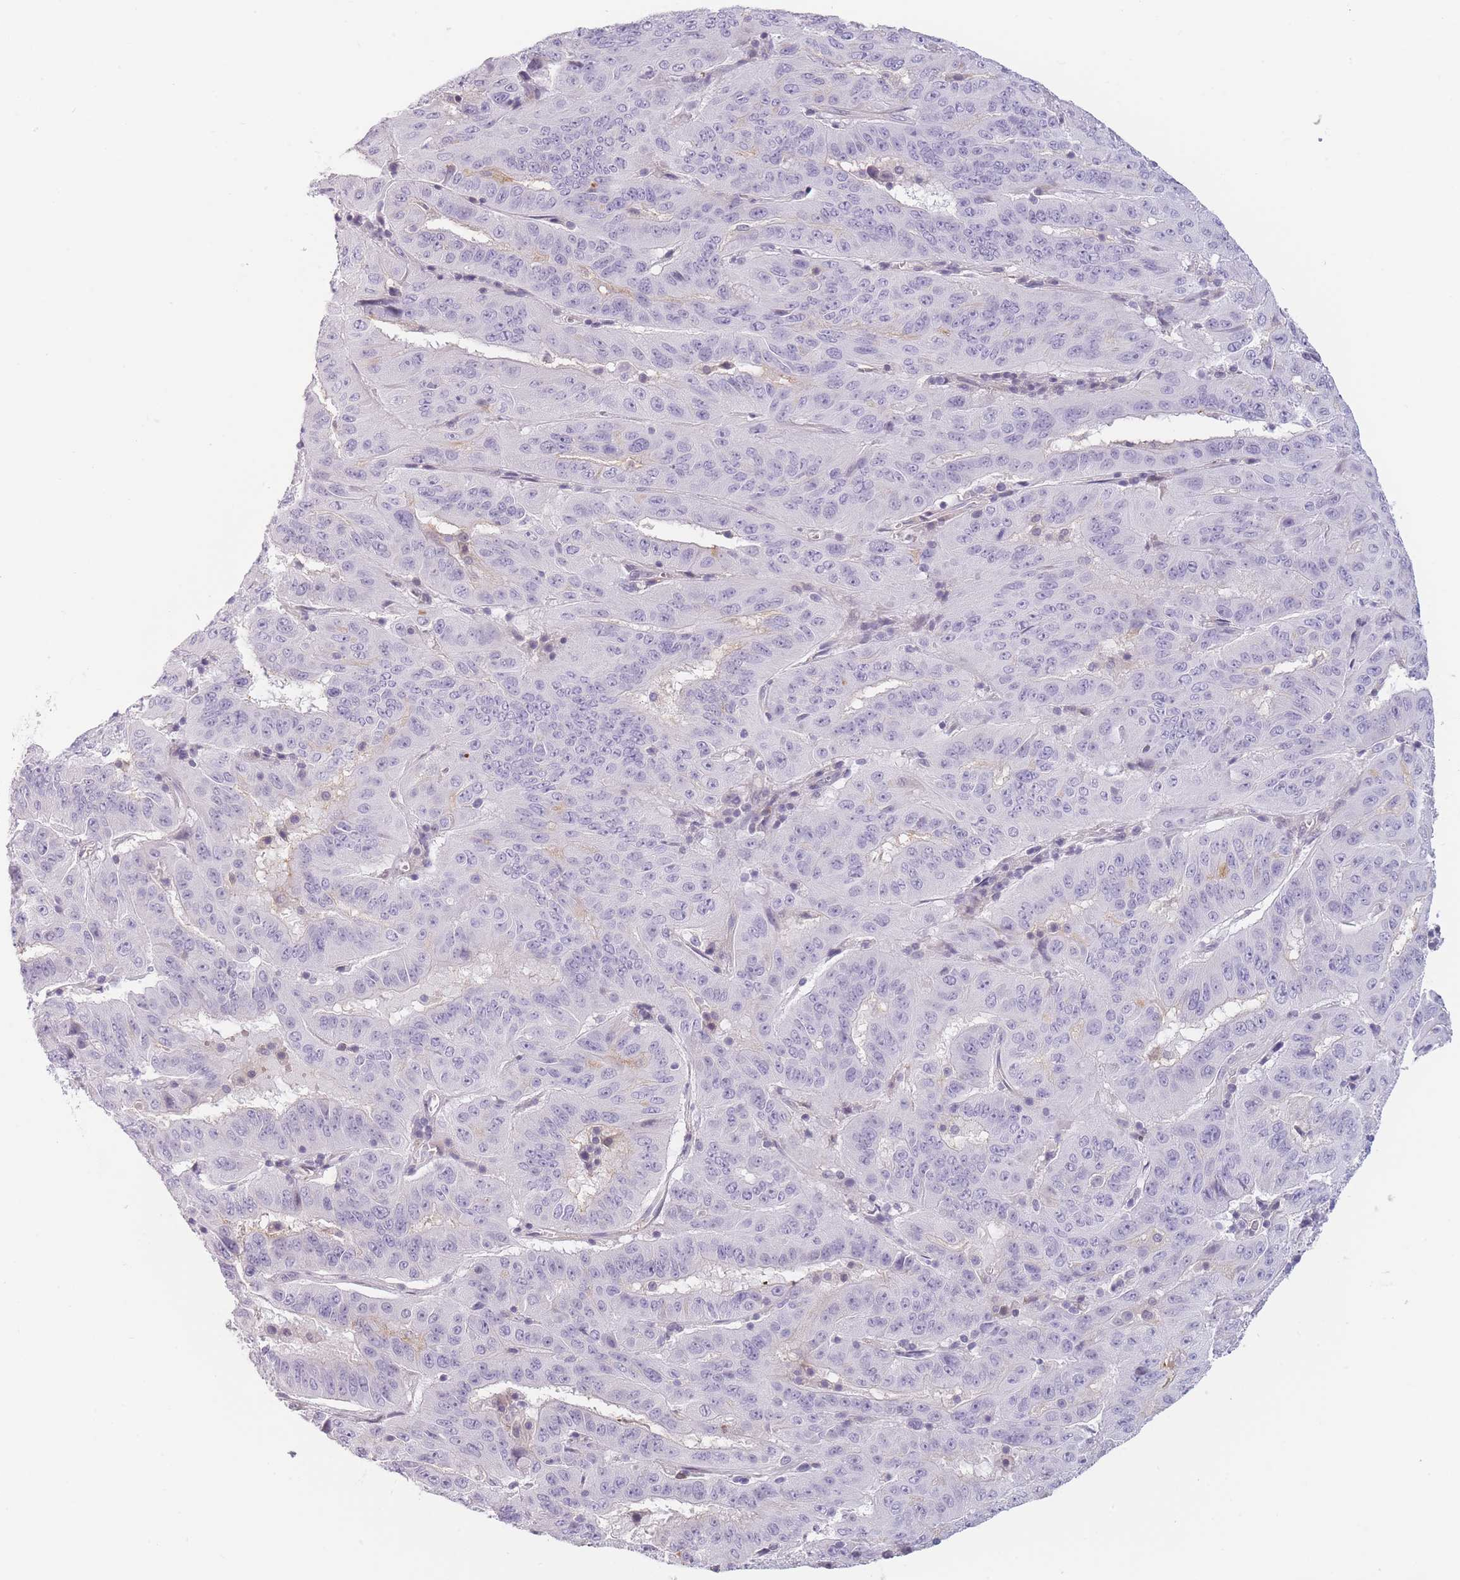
{"staining": {"intensity": "negative", "quantity": "none", "location": "none"}, "tissue": "pancreatic cancer", "cell_type": "Tumor cells", "image_type": "cancer", "snomed": [{"axis": "morphology", "description": "Adenocarcinoma, NOS"}, {"axis": "topography", "description": "Pancreas"}], "caption": "This is an IHC histopathology image of human adenocarcinoma (pancreatic). There is no staining in tumor cells.", "gene": "GGT1", "patient": {"sex": "male", "age": 63}}